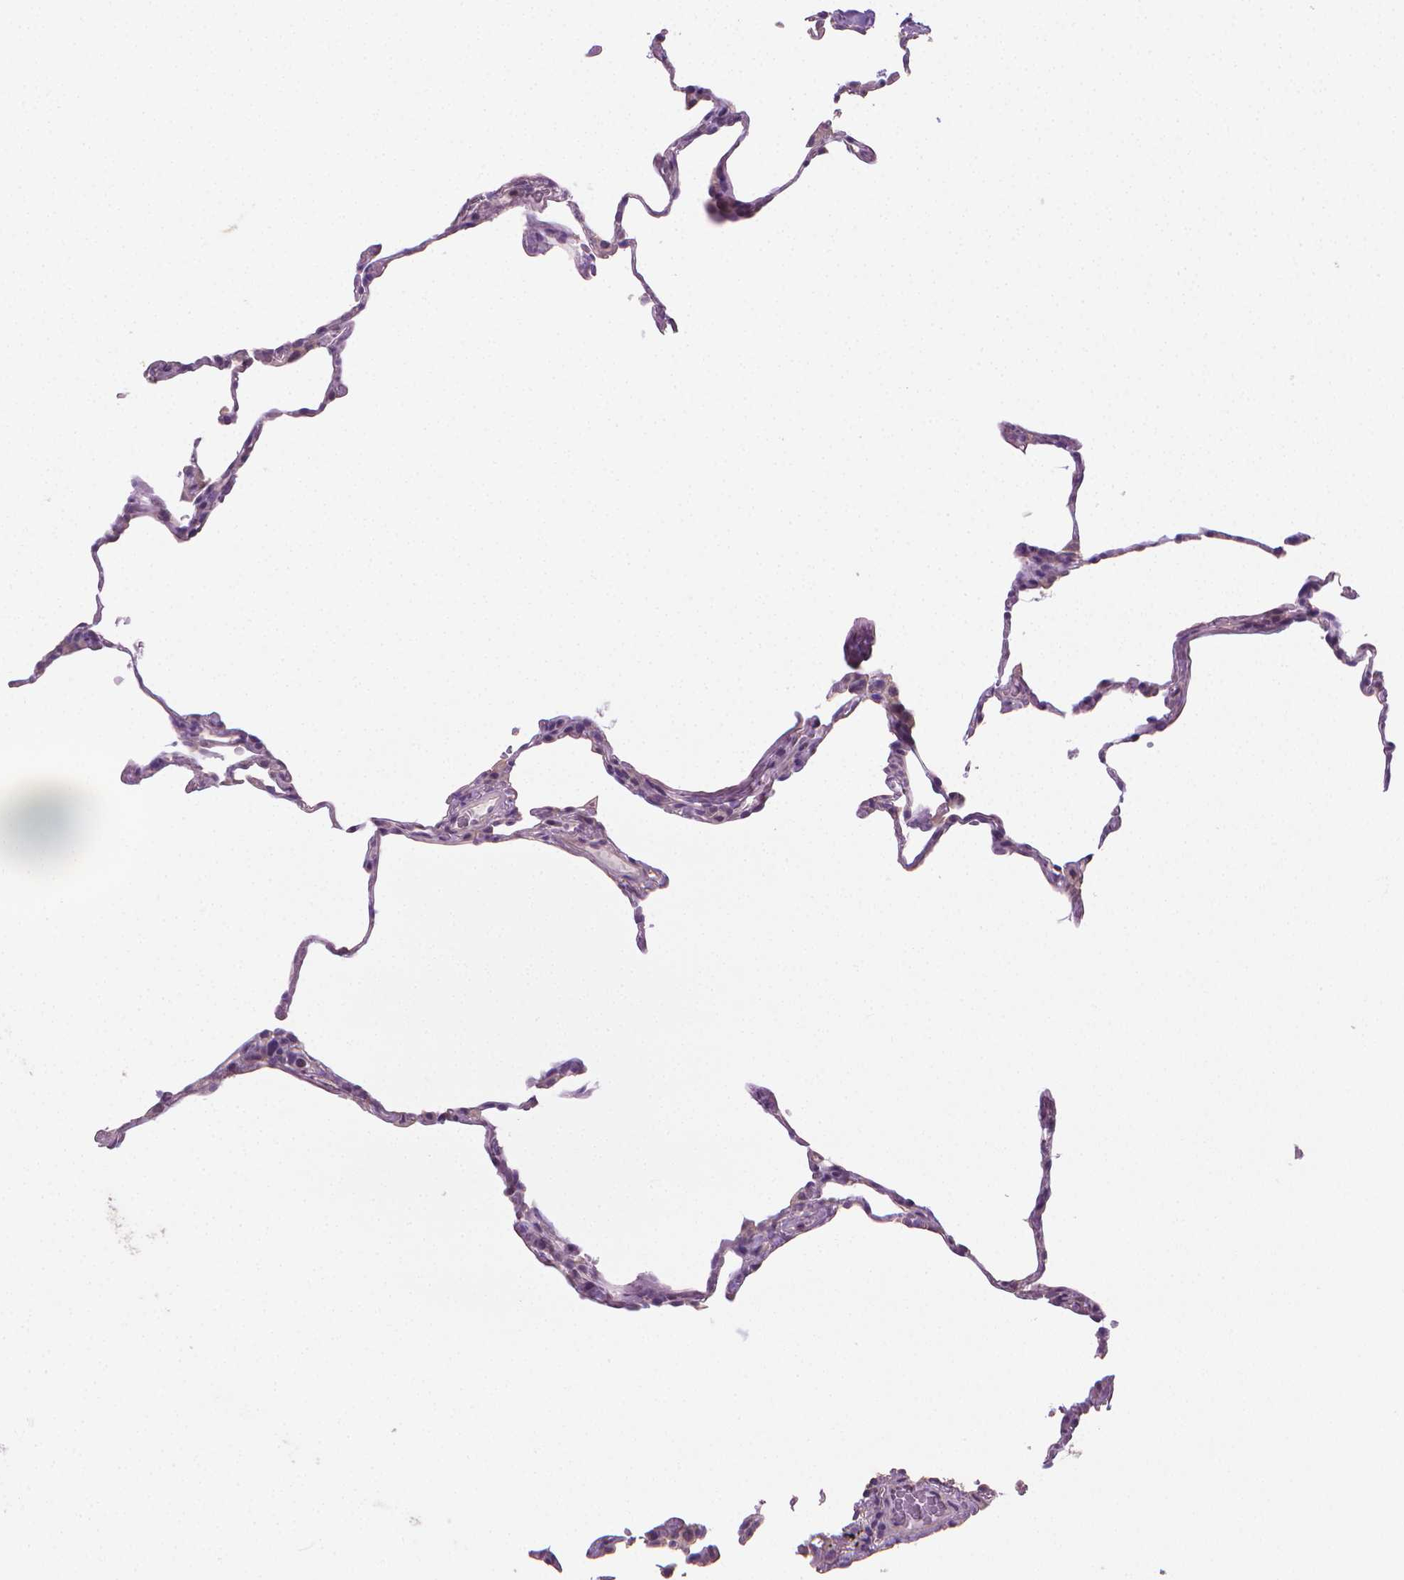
{"staining": {"intensity": "negative", "quantity": "none", "location": "none"}, "tissue": "lung", "cell_type": "Alveolar cells", "image_type": "normal", "snomed": [{"axis": "morphology", "description": "Normal tissue, NOS"}, {"axis": "topography", "description": "Lung"}], "caption": "DAB (3,3'-diaminobenzidine) immunohistochemical staining of normal human lung demonstrates no significant expression in alveolar cells. (Stains: DAB (3,3'-diaminobenzidine) immunohistochemistry (IHC) with hematoxylin counter stain, Microscopy: brightfield microscopy at high magnification).", "gene": "CATIP", "patient": {"sex": "female", "age": 57}}